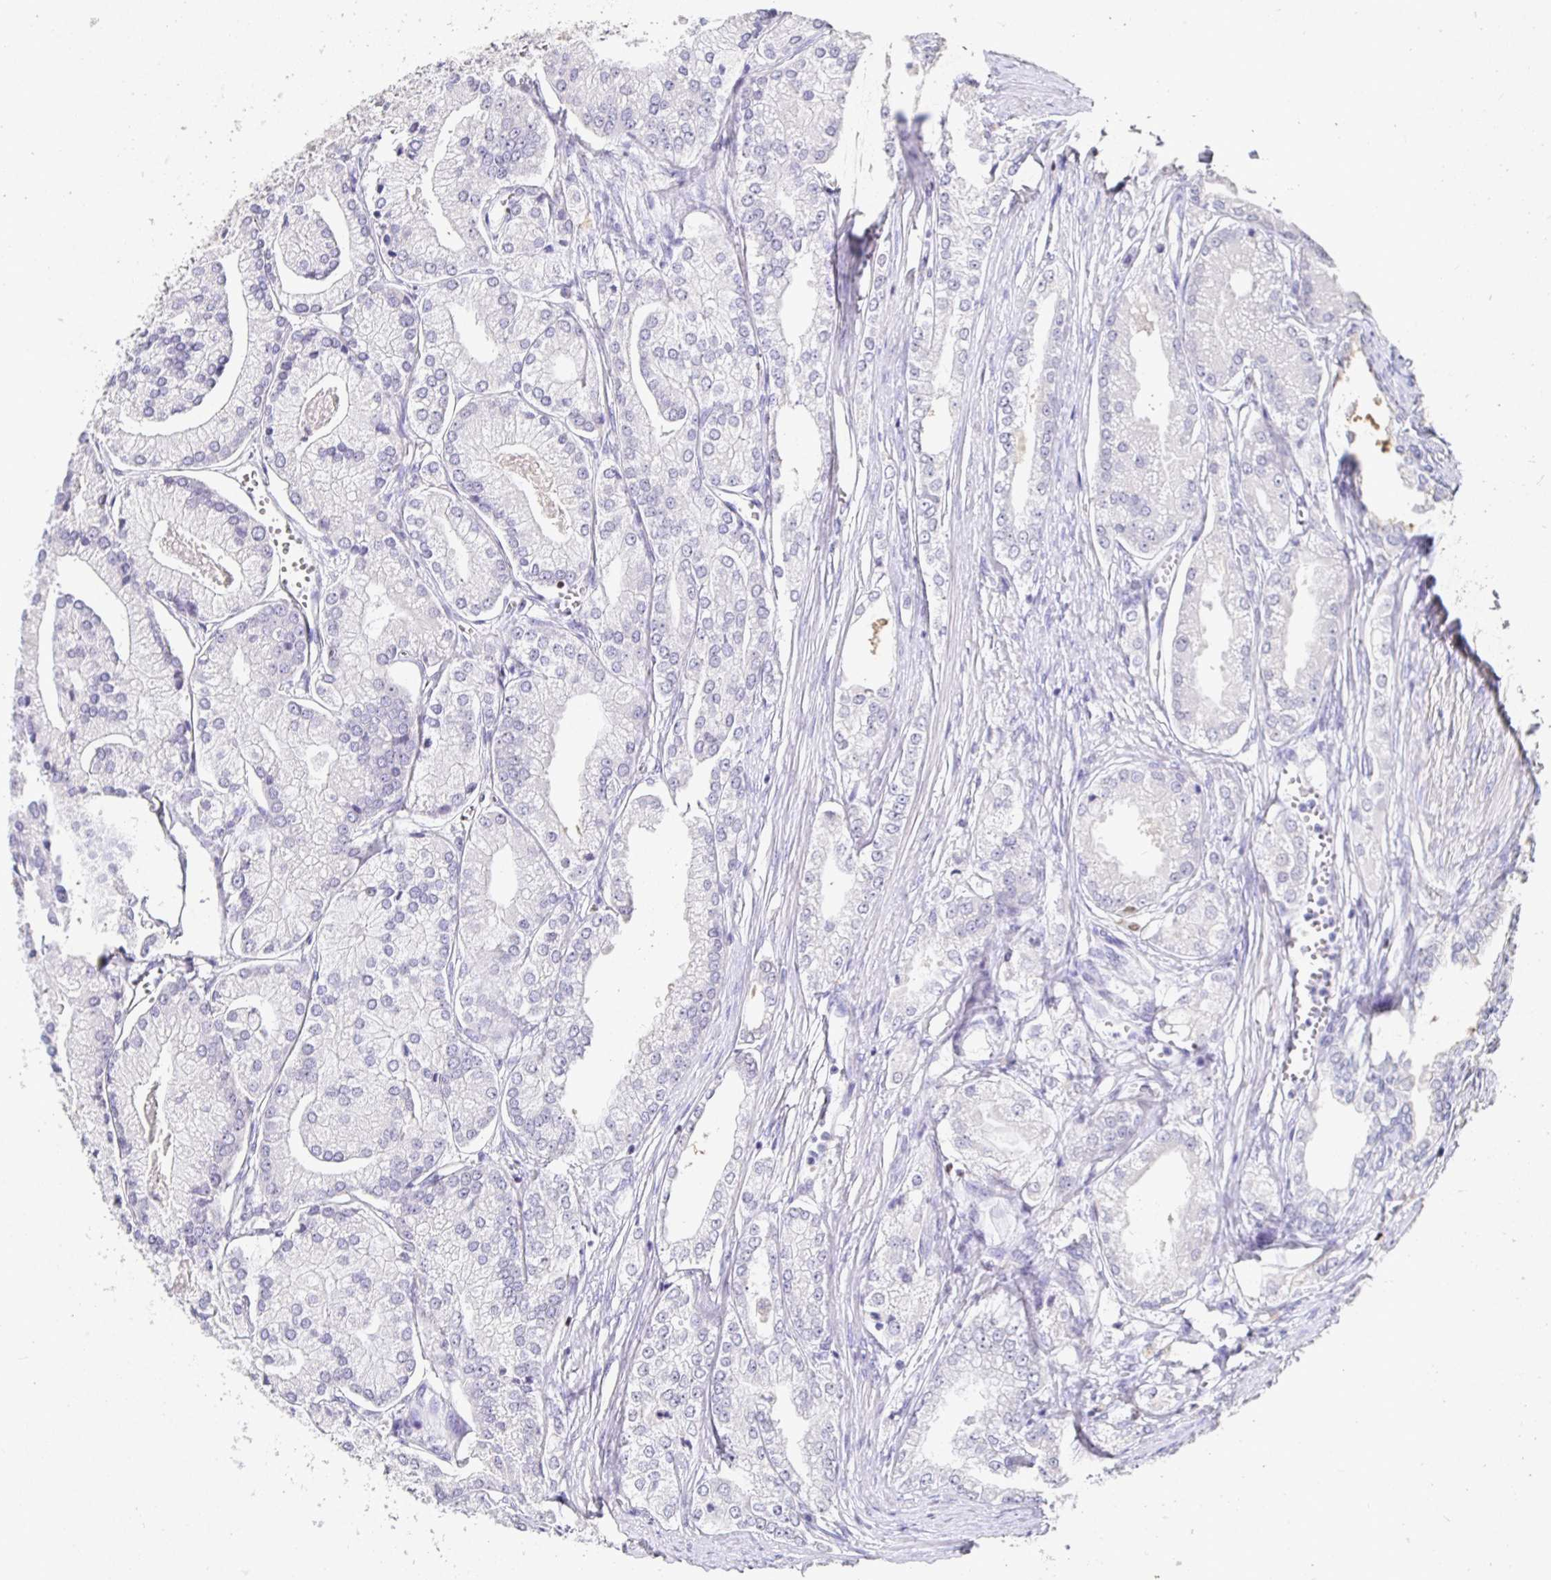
{"staining": {"intensity": "negative", "quantity": "none", "location": "none"}, "tissue": "prostate cancer", "cell_type": "Tumor cells", "image_type": "cancer", "snomed": [{"axis": "morphology", "description": "Adenocarcinoma, High grade"}, {"axis": "topography", "description": "Prostate"}], "caption": "There is no significant expression in tumor cells of prostate adenocarcinoma (high-grade).", "gene": "SATB1", "patient": {"sex": "male", "age": 61}}